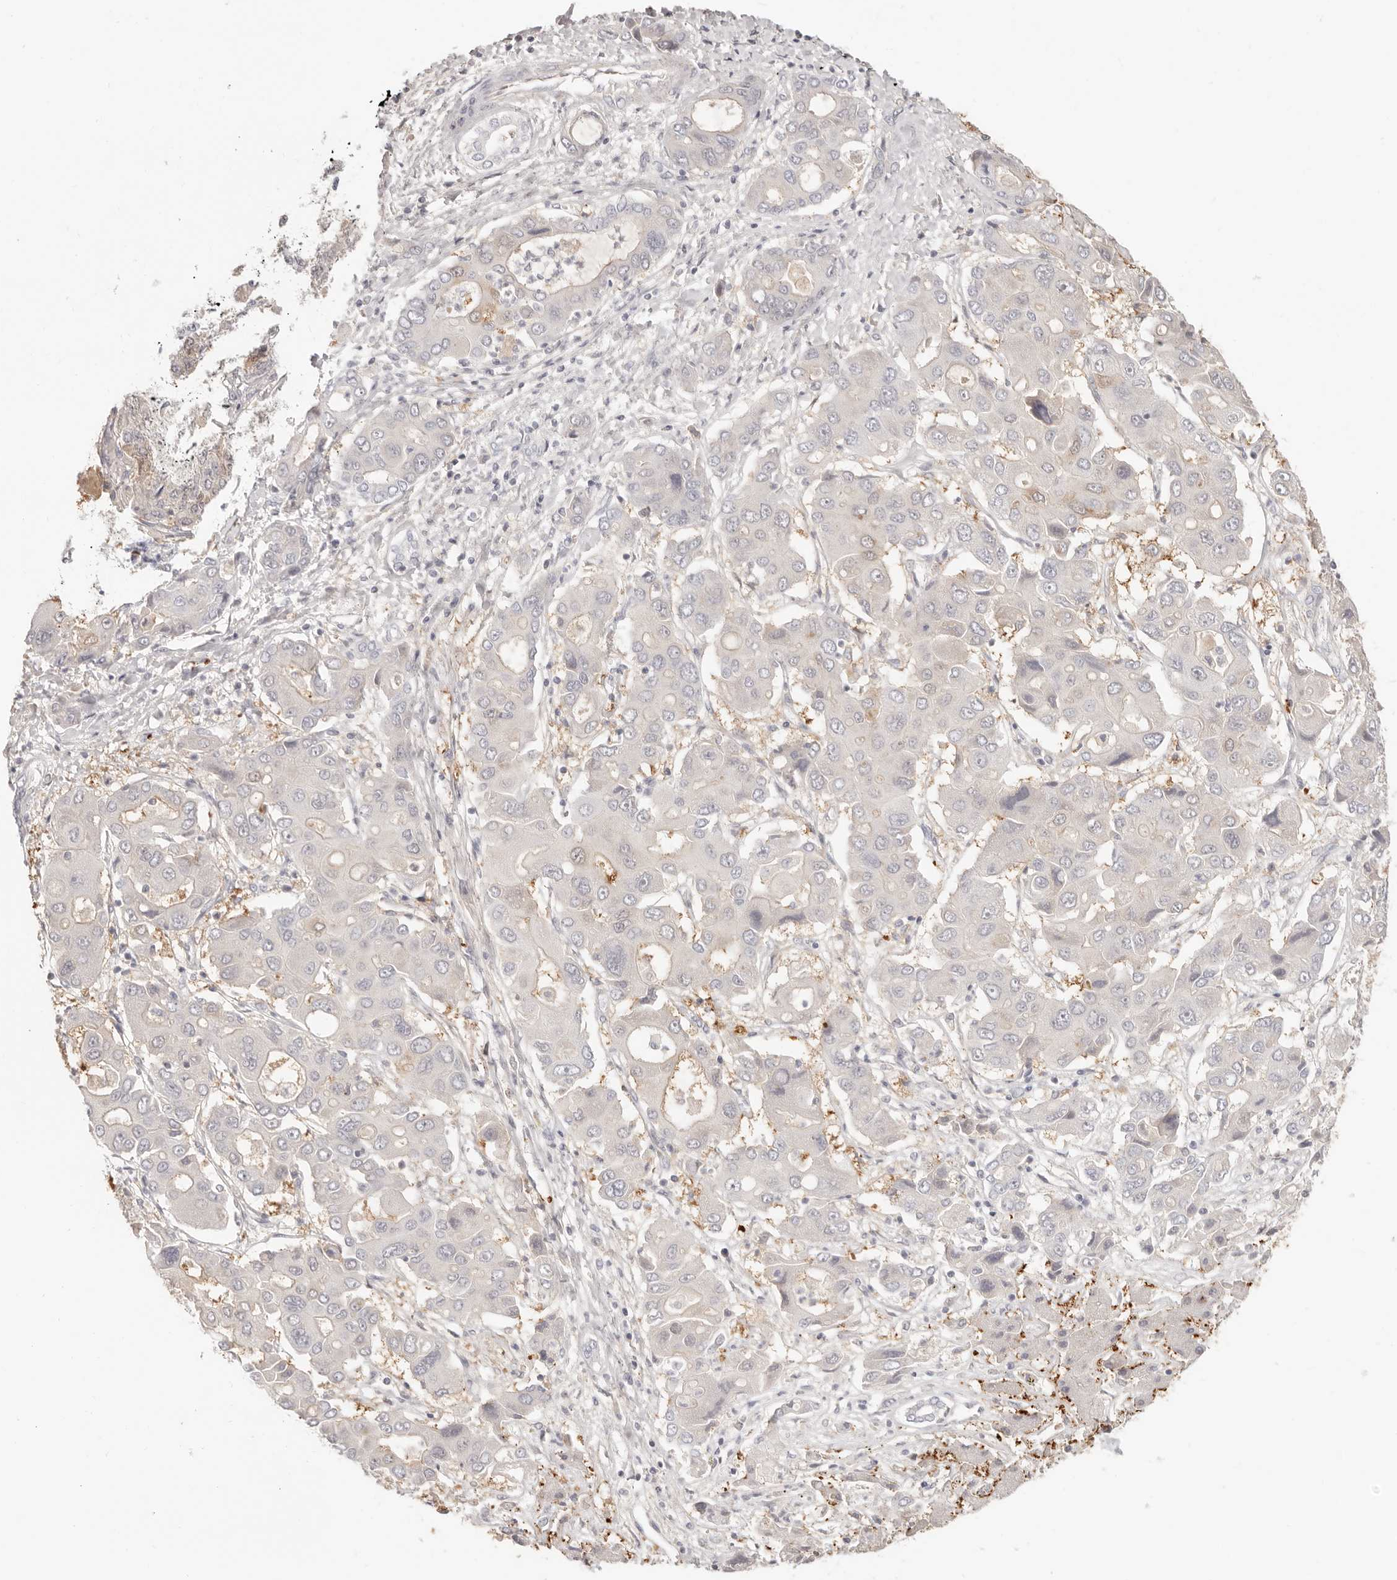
{"staining": {"intensity": "negative", "quantity": "none", "location": "none"}, "tissue": "liver cancer", "cell_type": "Tumor cells", "image_type": "cancer", "snomed": [{"axis": "morphology", "description": "Cholangiocarcinoma"}, {"axis": "topography", "description": "Liver"}], "caption": "Immunohistochemistry (IHC) of human cholangiocarcinoma (liver) shows no staining in tumor cells. (Immunohistochemistry, brightfield microscopy, high magnification).", "gene": "FABP1", "patient": {"sex": "male", "age": 67}}